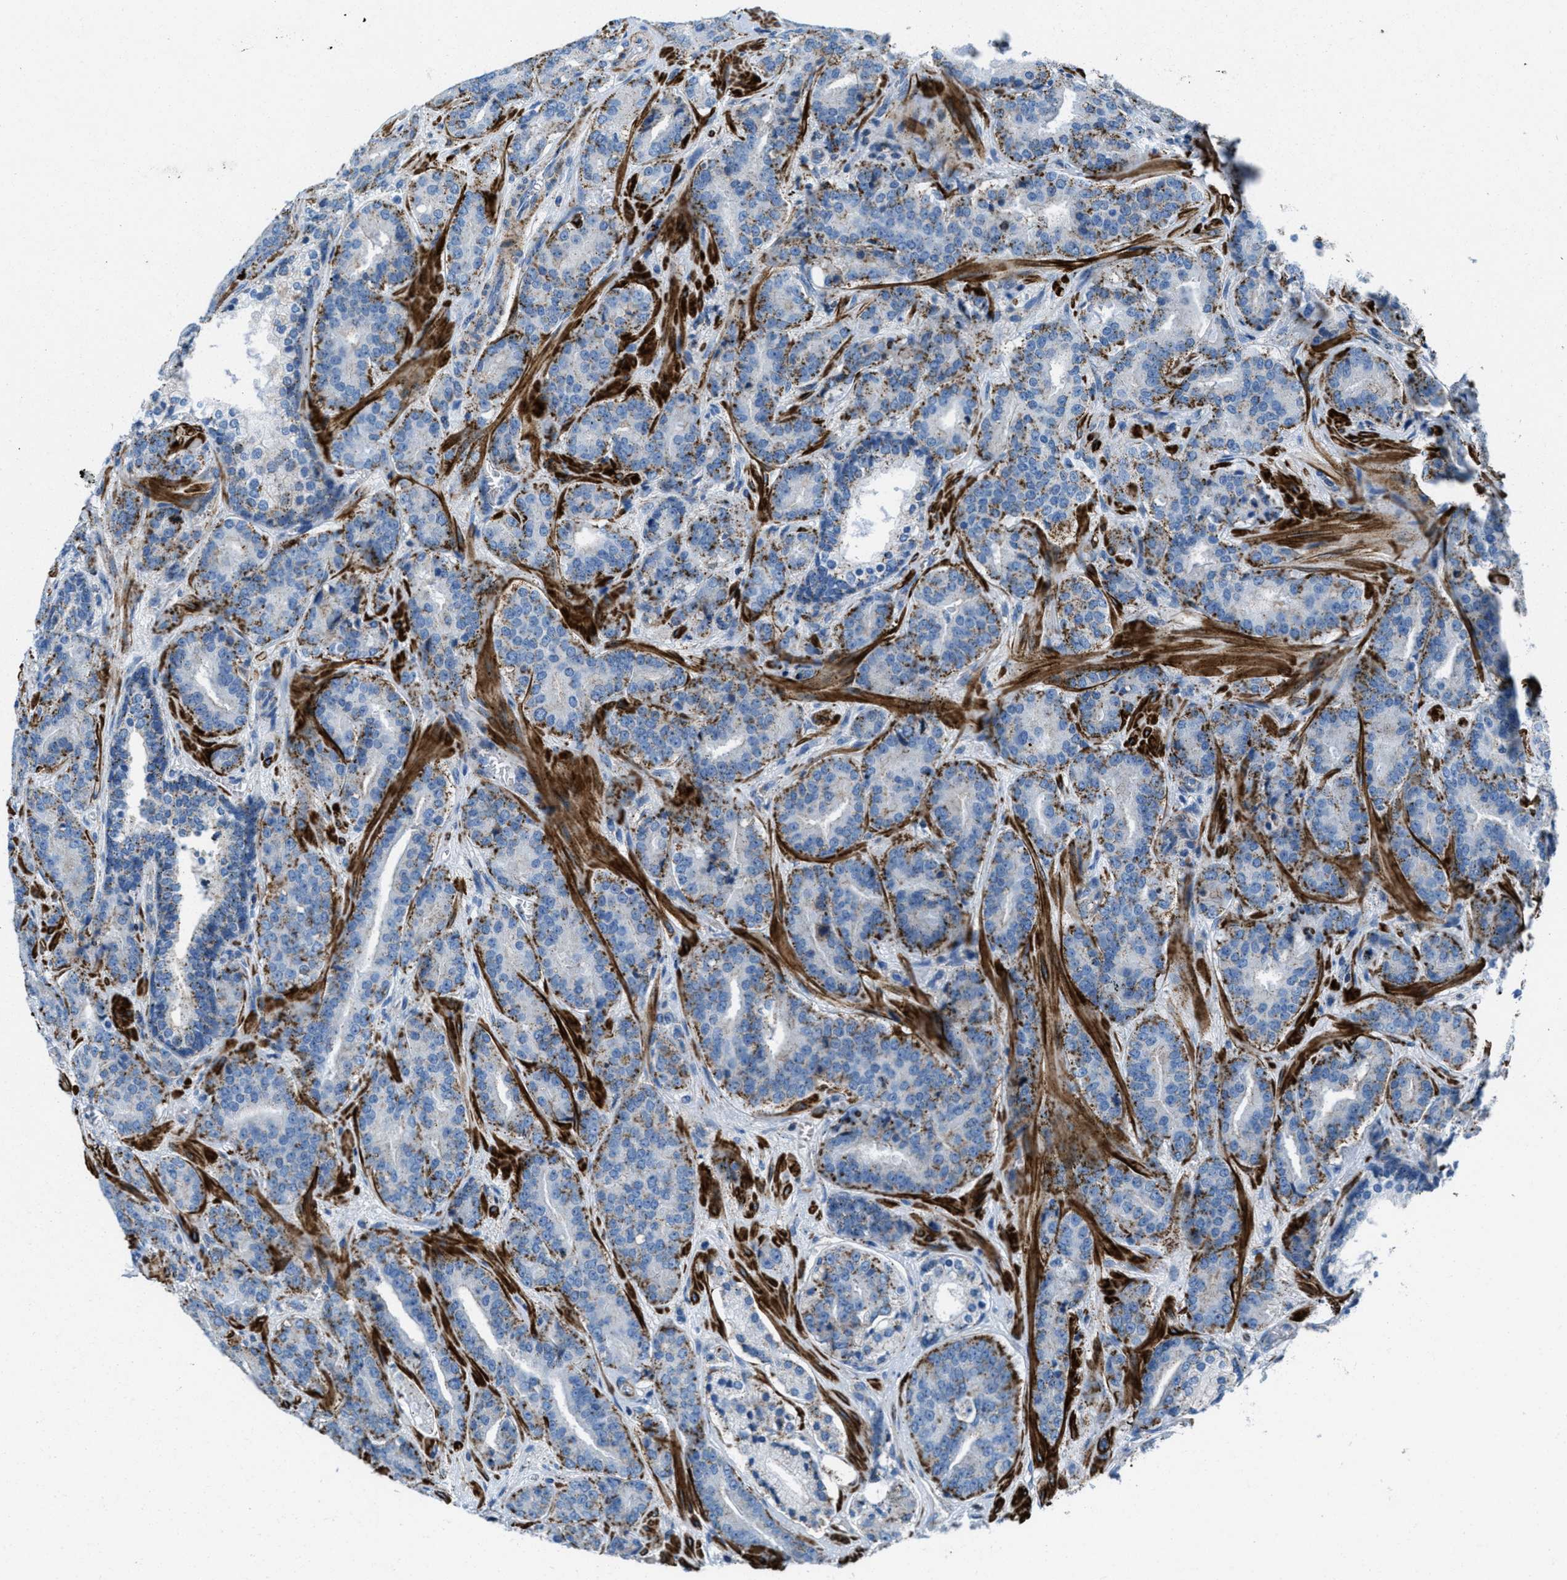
{"staining": {"intensity": "moderate", "quantity": ">75%", "location": "cytoplasmic/membranous"}, "tissue": "prostate cancer", "cell_type": "Tumor cells", "image_type": "cancer", "snomed": [{"axis": "morphology", "description": "Adenocarcinoma, High grade"}, {"axis": "topography", "description": "Prostate"}], "caption": "The micrograph reveals staining of prostate cancer, revealing moderate cytoplasmic/membranous protein expression (brown color) within tumor cells.", "gene": "MFSD13A", "patient": {"sex": "male", "age": 60}}